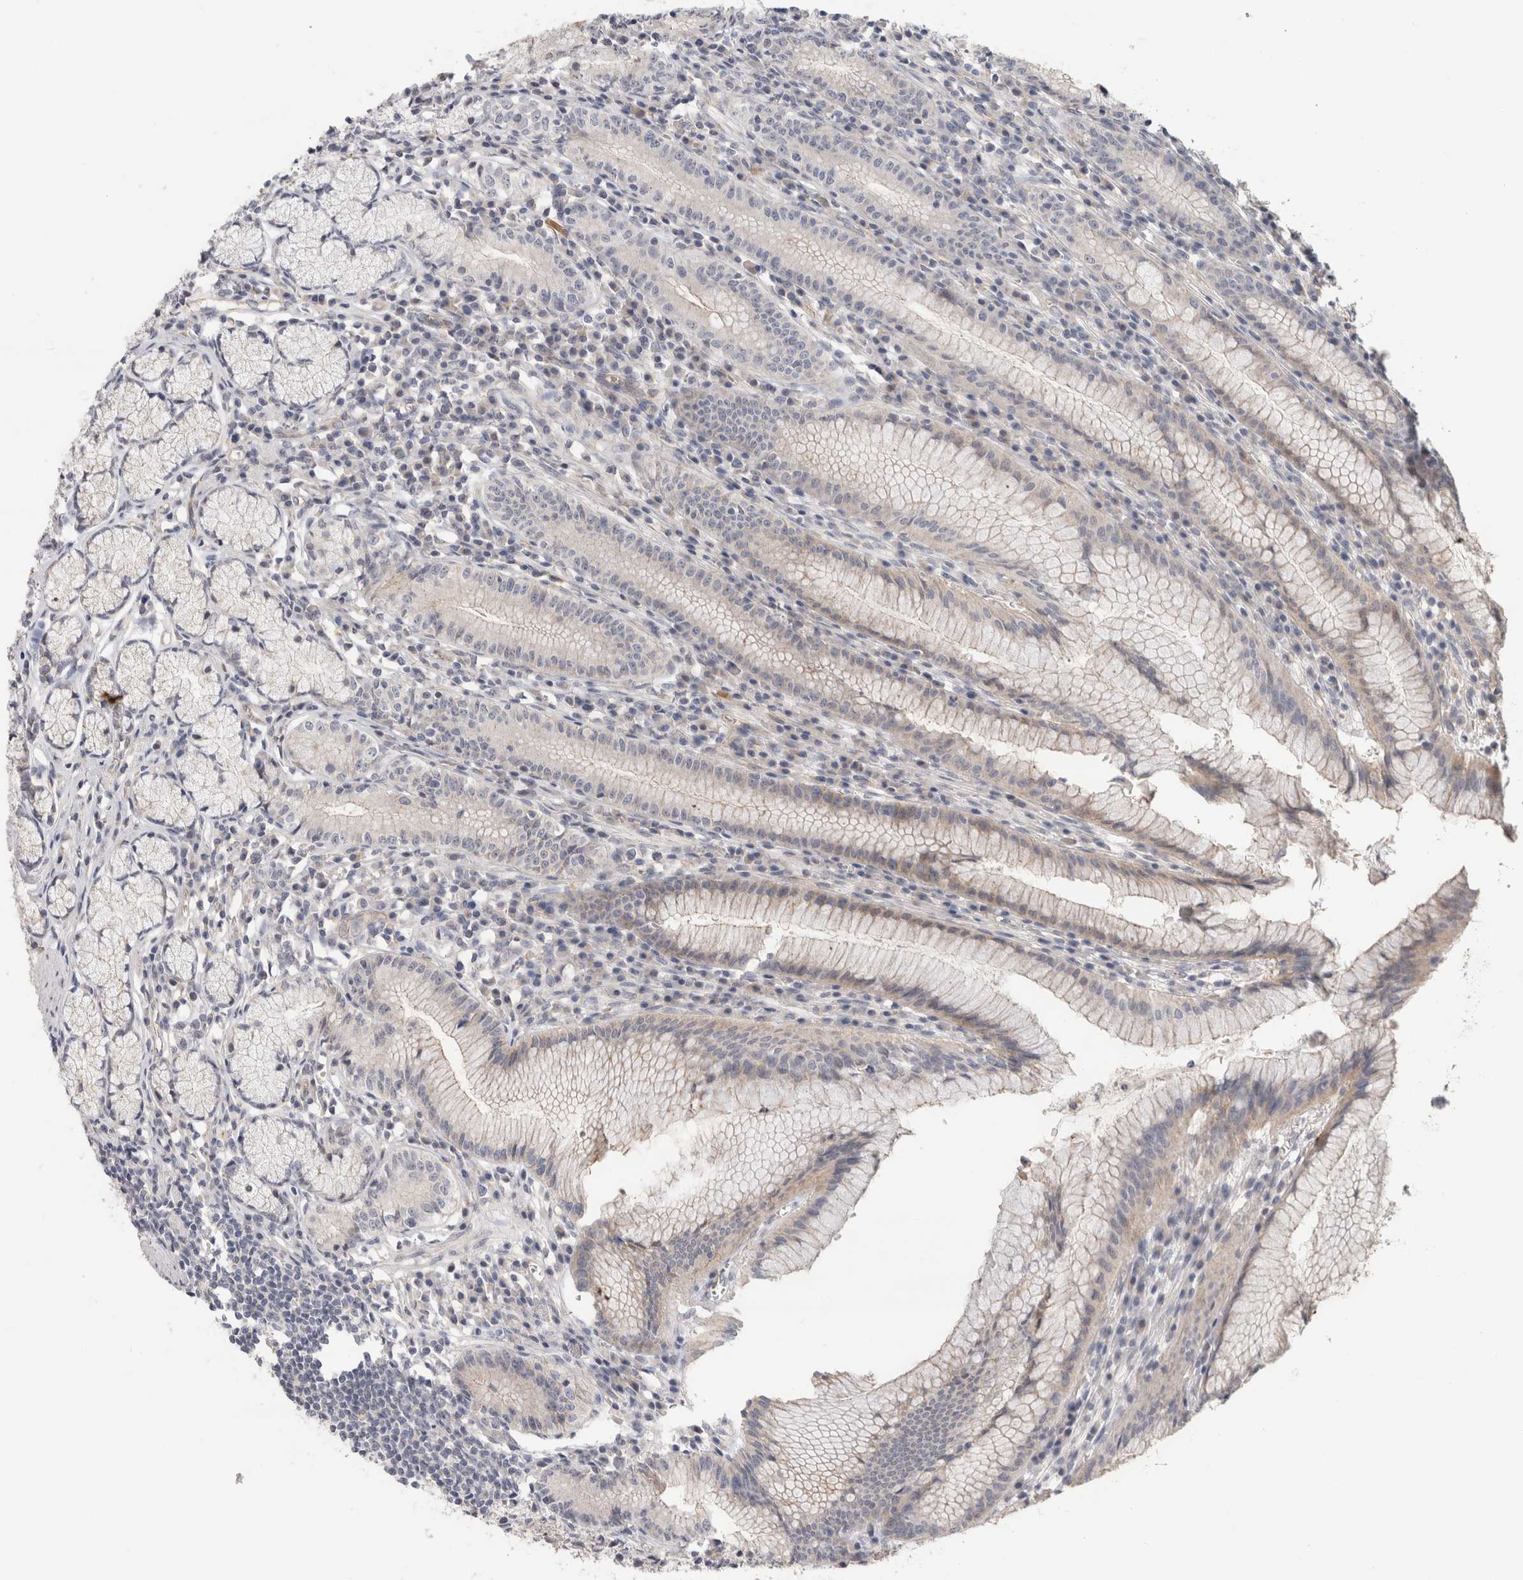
{"staining": {"intensity": "weak", "quantity": "25%-75%", "location": "cytoplasmic/membranous"}, "tissue": "stomach", "cell_type": "Glandular cells", "image_type": "normal", "snomed": [{"axis": "morphology", "description": "Normal tissue, NOS"}, {"axis": "topography", "description": "Stomach"}], "caption": "Glandular cells reveal low levels of weak cytoplasmic/membranous positivity in approximately 25%-75% of cells in normal stomach.", "gene": "AFP", "patient": {"sex": "male", "age": 55}}